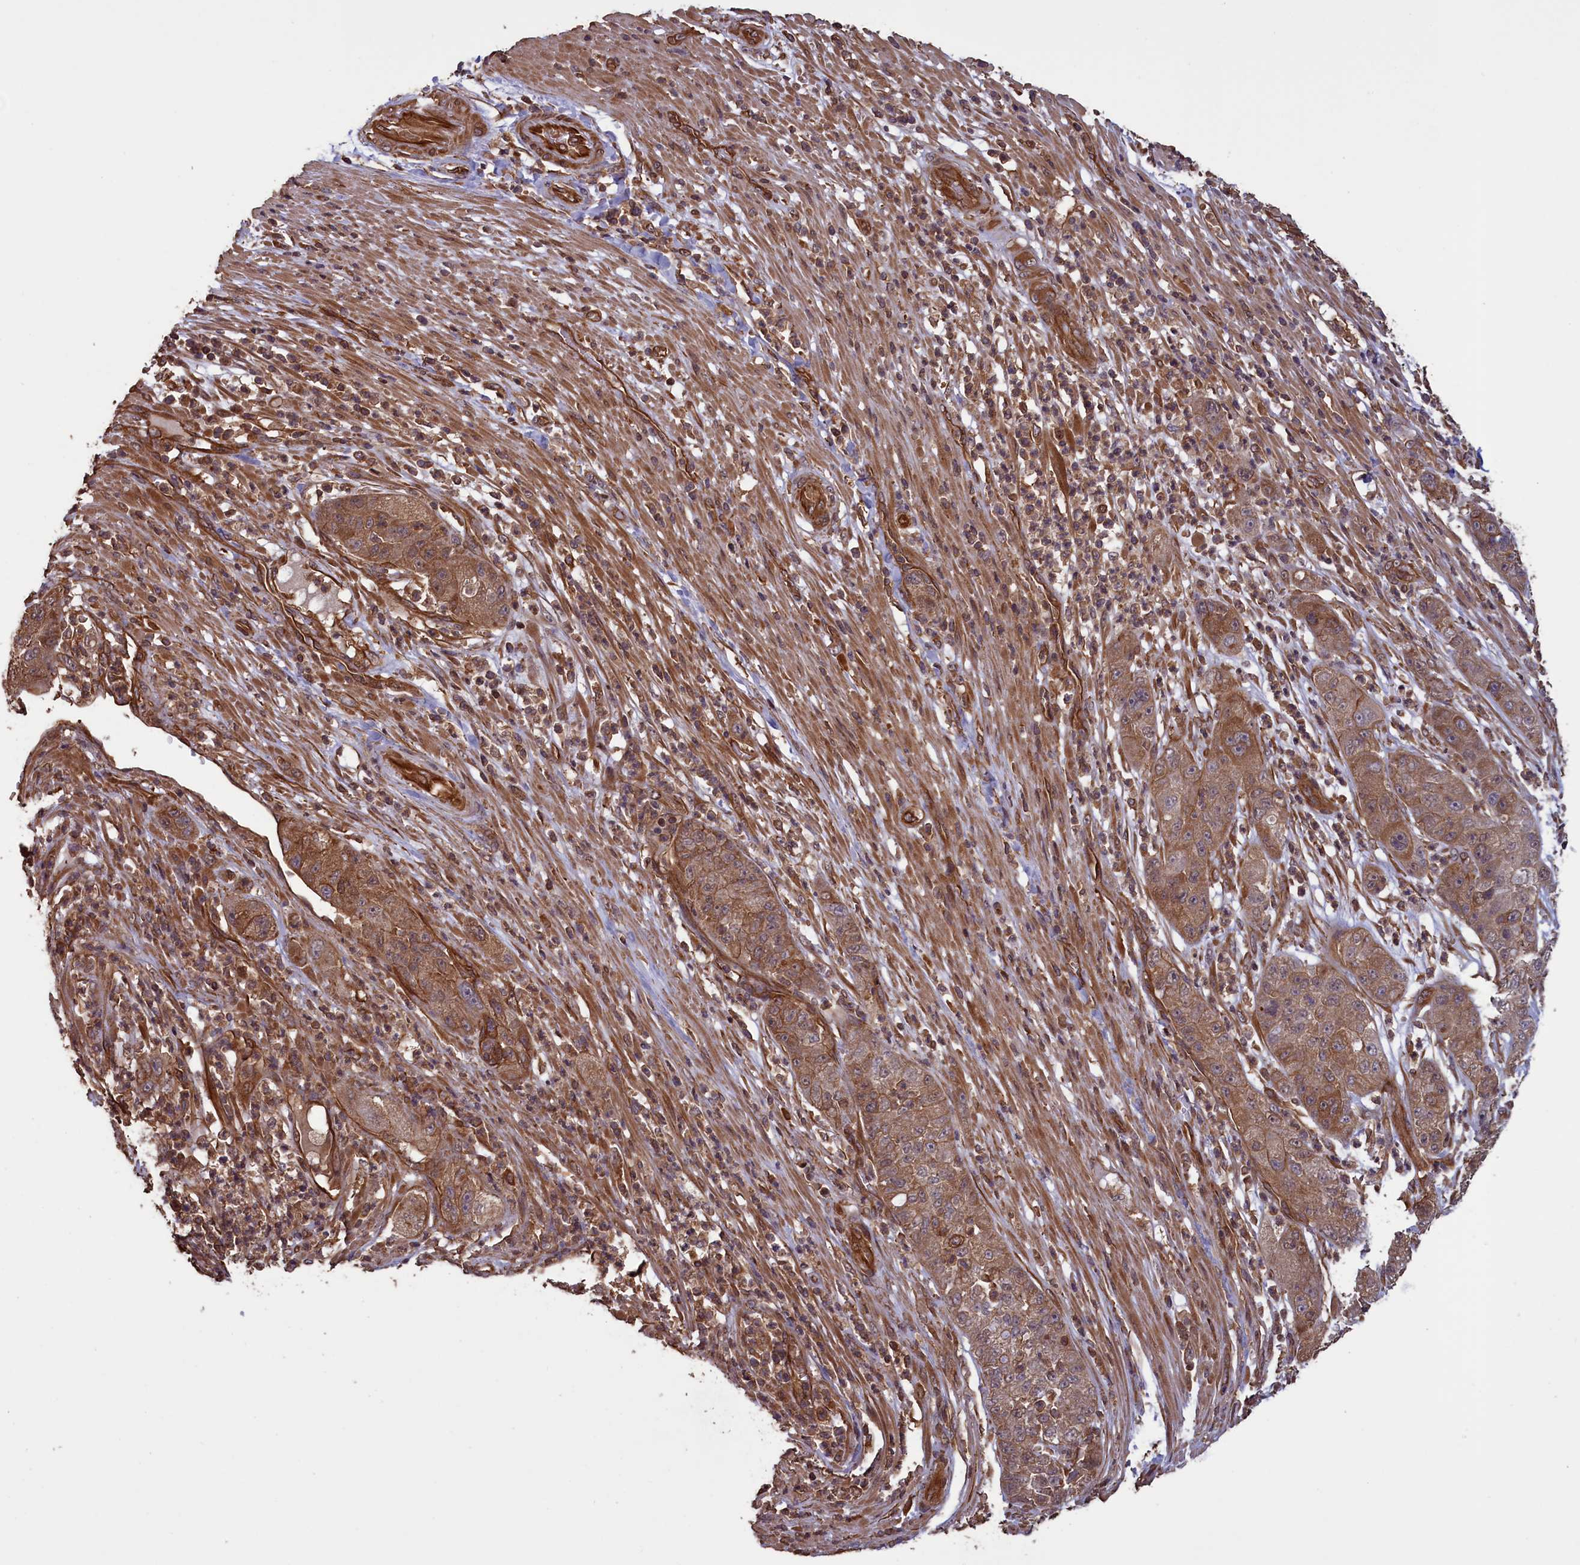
{"staining": {"intensity": "moderate", "quantity": ">75%", "location": "cytoplasmic/membranous"}, "tissue": "pancreatic cancer", "cell_type": "Tumor cells", "image_type": "cancer", "snomed": [{"axis": "morphology", "description": "Adenocarcinoma, NOS"}, {"axis": "topography", "description": "Pancreas"}], "caption": "Pancreatic adenocarcinoma stained with IHC reveals moderate cytoplasmic/membranous positivity in about >75% of tumor cells.", "gene": "DAPK3", "patient": {"sex": "female", "age": 78}}